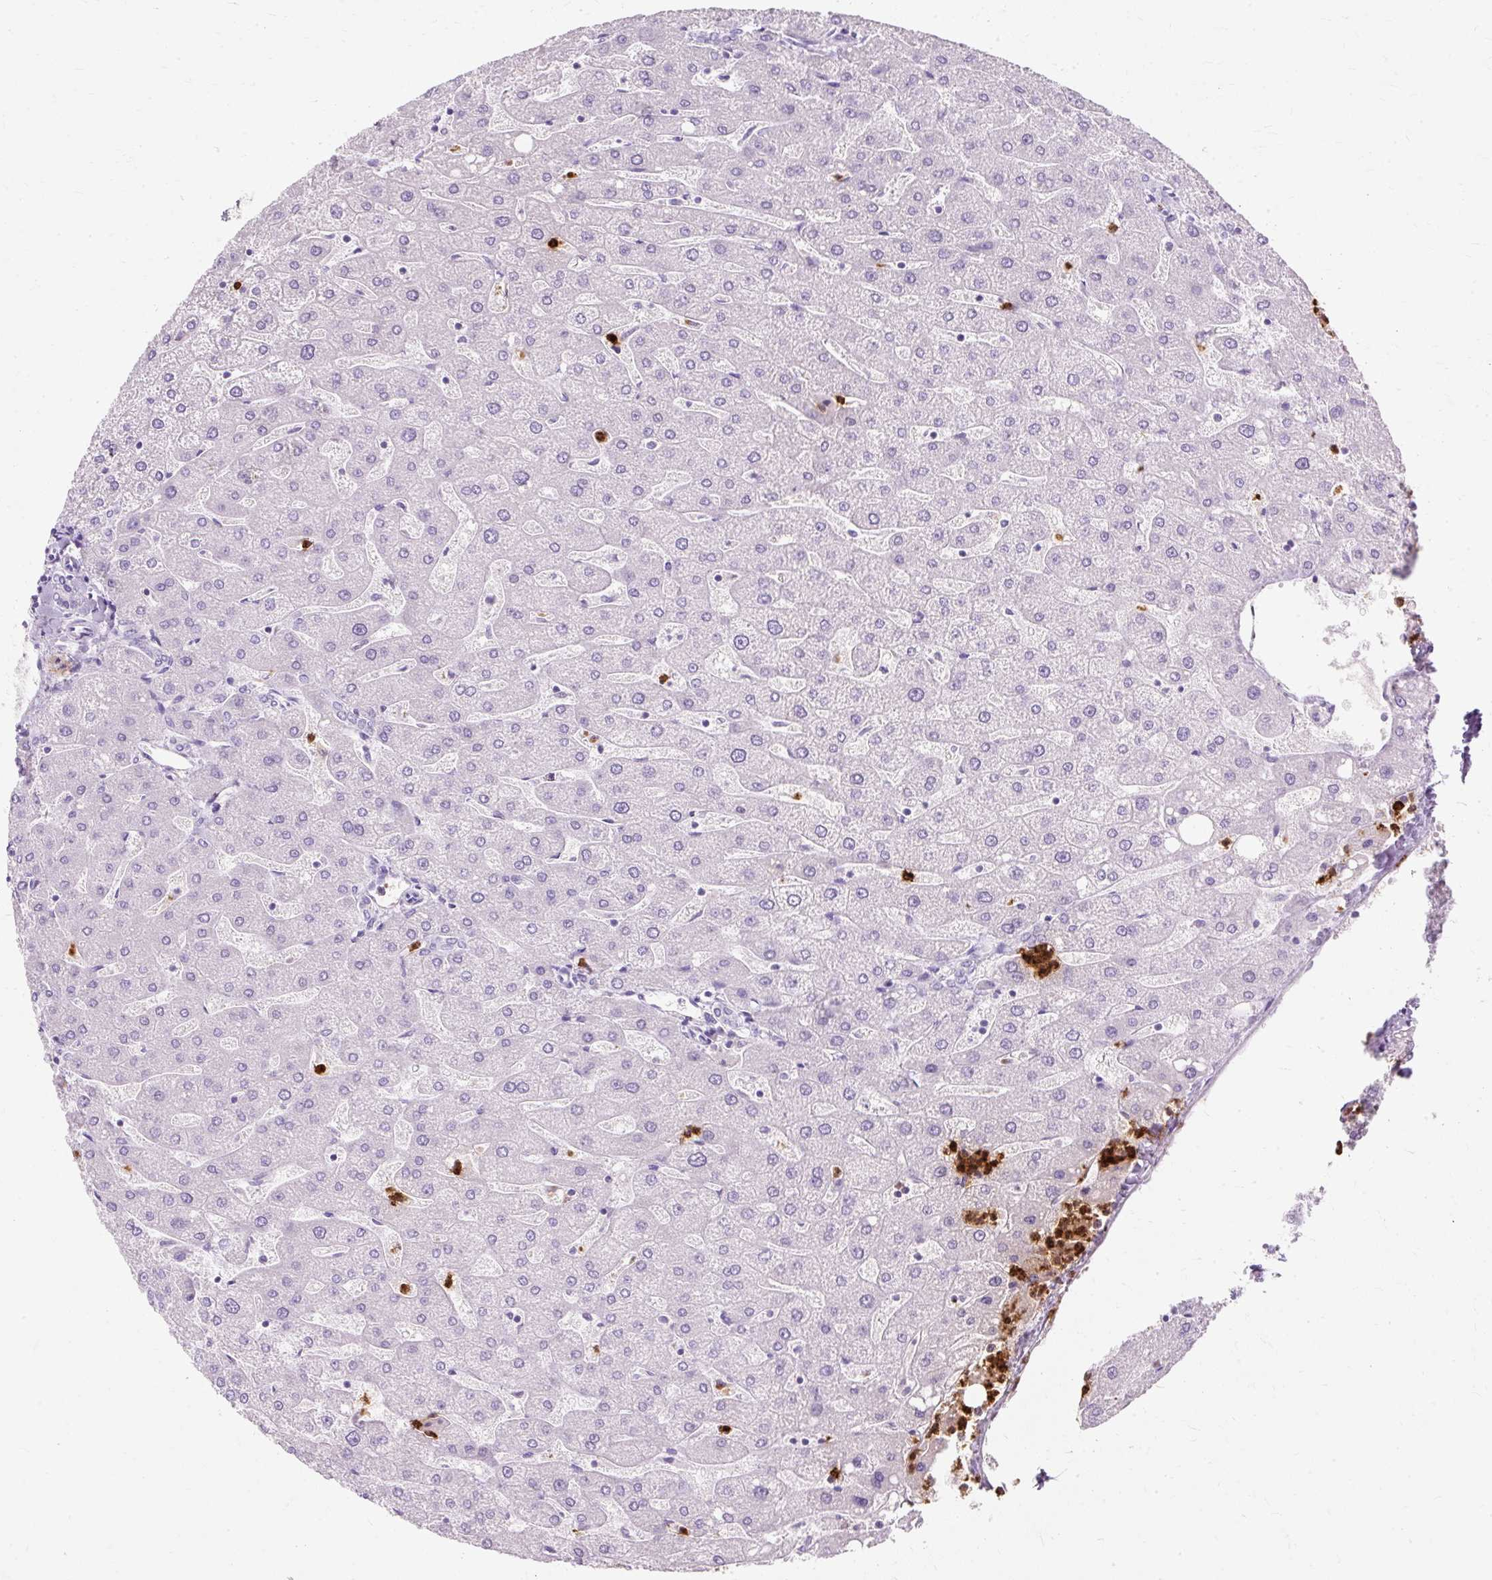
{"staining": {"intensity": "negative", "quantity": "none", "location": "none"}, "tissue": "liver", "cell_type": "Cholangiocytes", "image_type": "normal", "snomed": [{"axis": "morphology", "description": "Normal tissue, NOS"}, {"axis": "topography", "description": "Liver"}], "caption": "Histopathology image shows no protein staining in cholangiocytes of unremarkable liver.", "gene": "DEFA1B", "patient": {"sex": "male", "age": 67}}